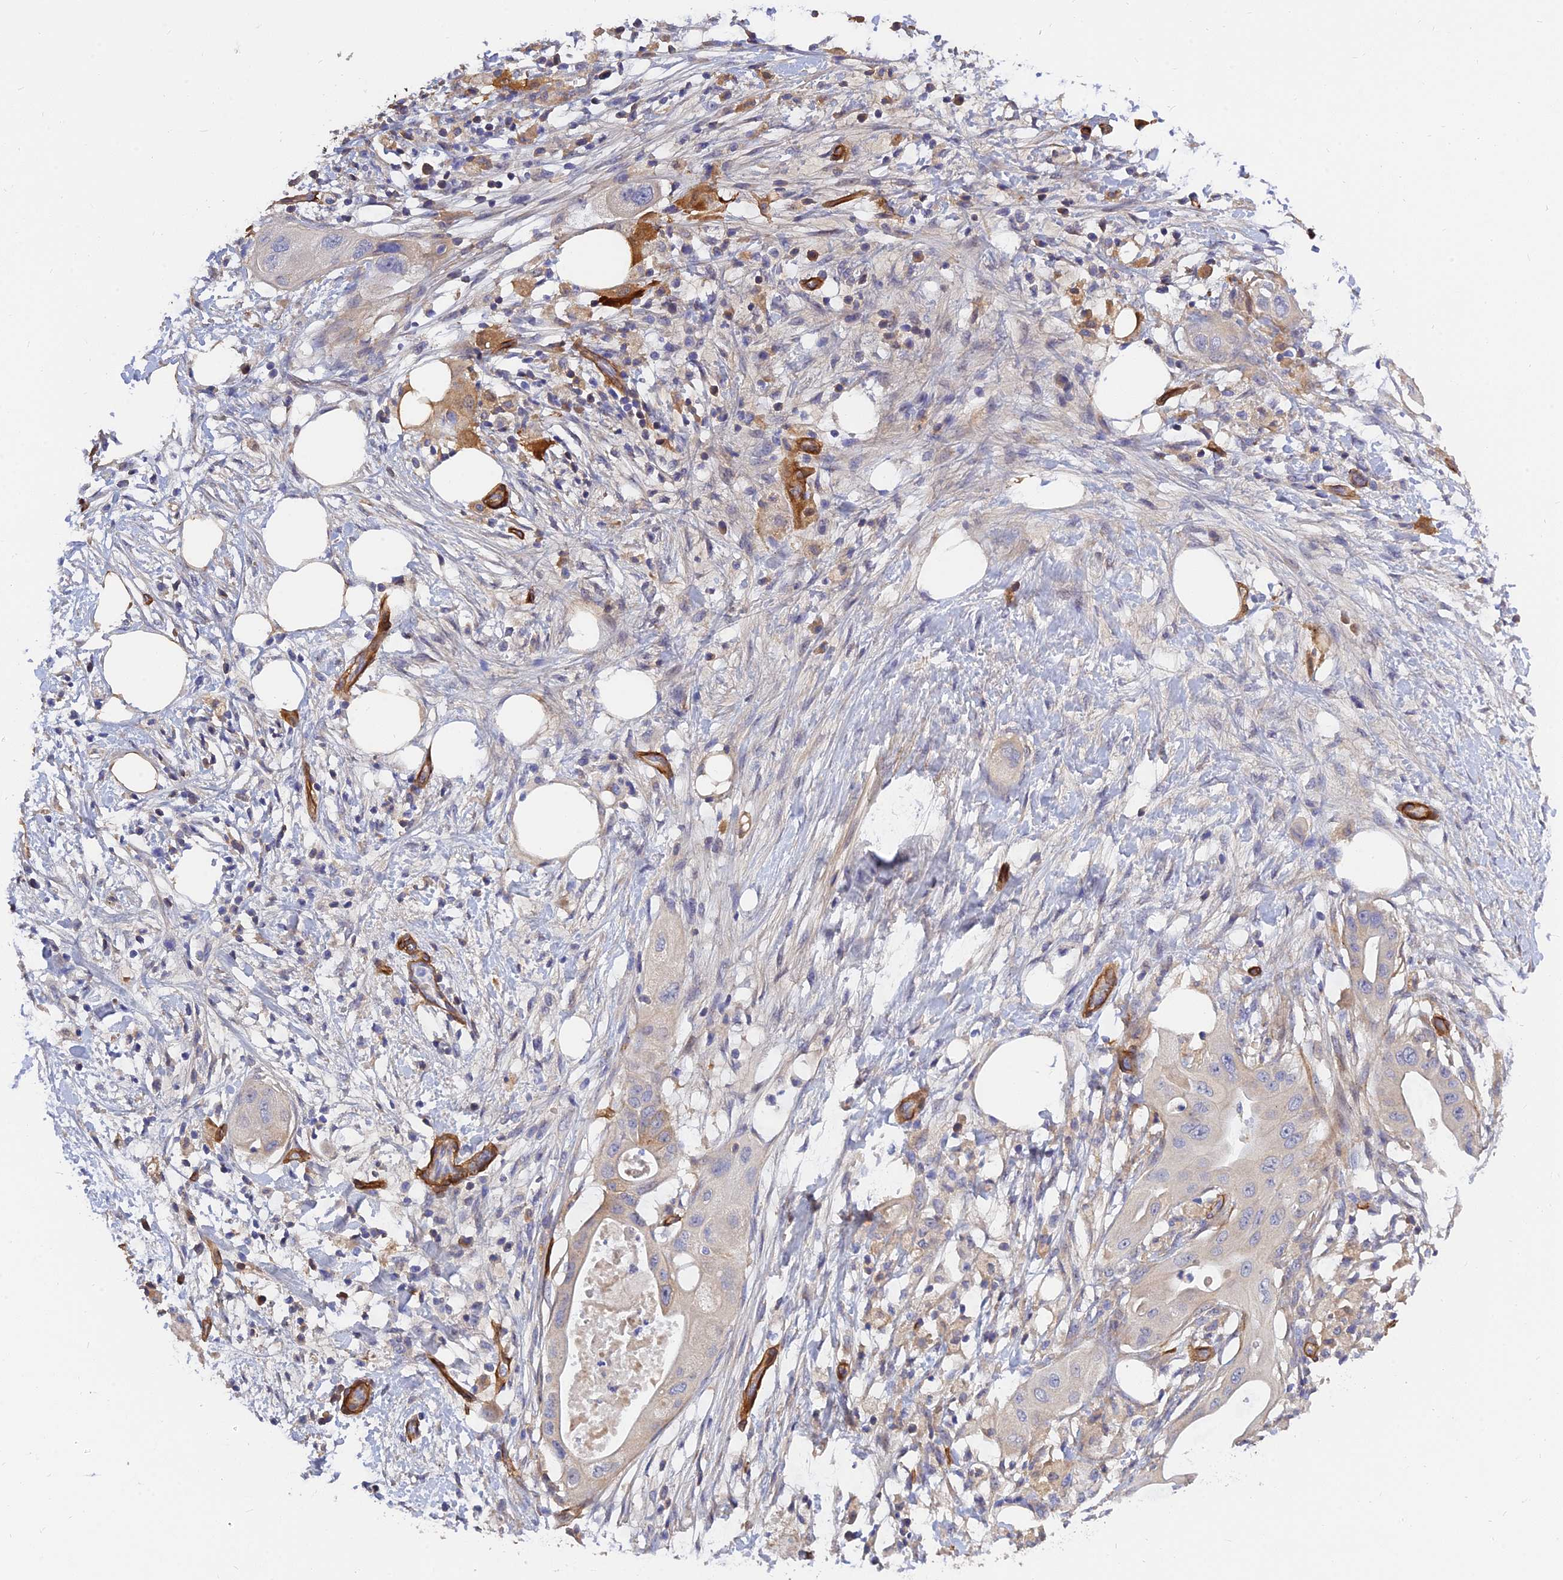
{"staining": {"intensity": "negative", "quantity": "none", "location": "none"}, "tissue": "pancreatic cancer", "cell_type": "Tumor cells", "image_type": "cancer", "snomed": [{"axis": "morphology", "description": "Adenocarcinoma, NOS"}, {"axis": "topography", "description": "Pancreas"}], "caption": "Immunohistochemistry micrograph of human pancreatic cancer stained for a protein (brown), which reveals no staining in tumor cells.", "gene": "MRPL35", "patient": {"sex": "male", "age": 68}}